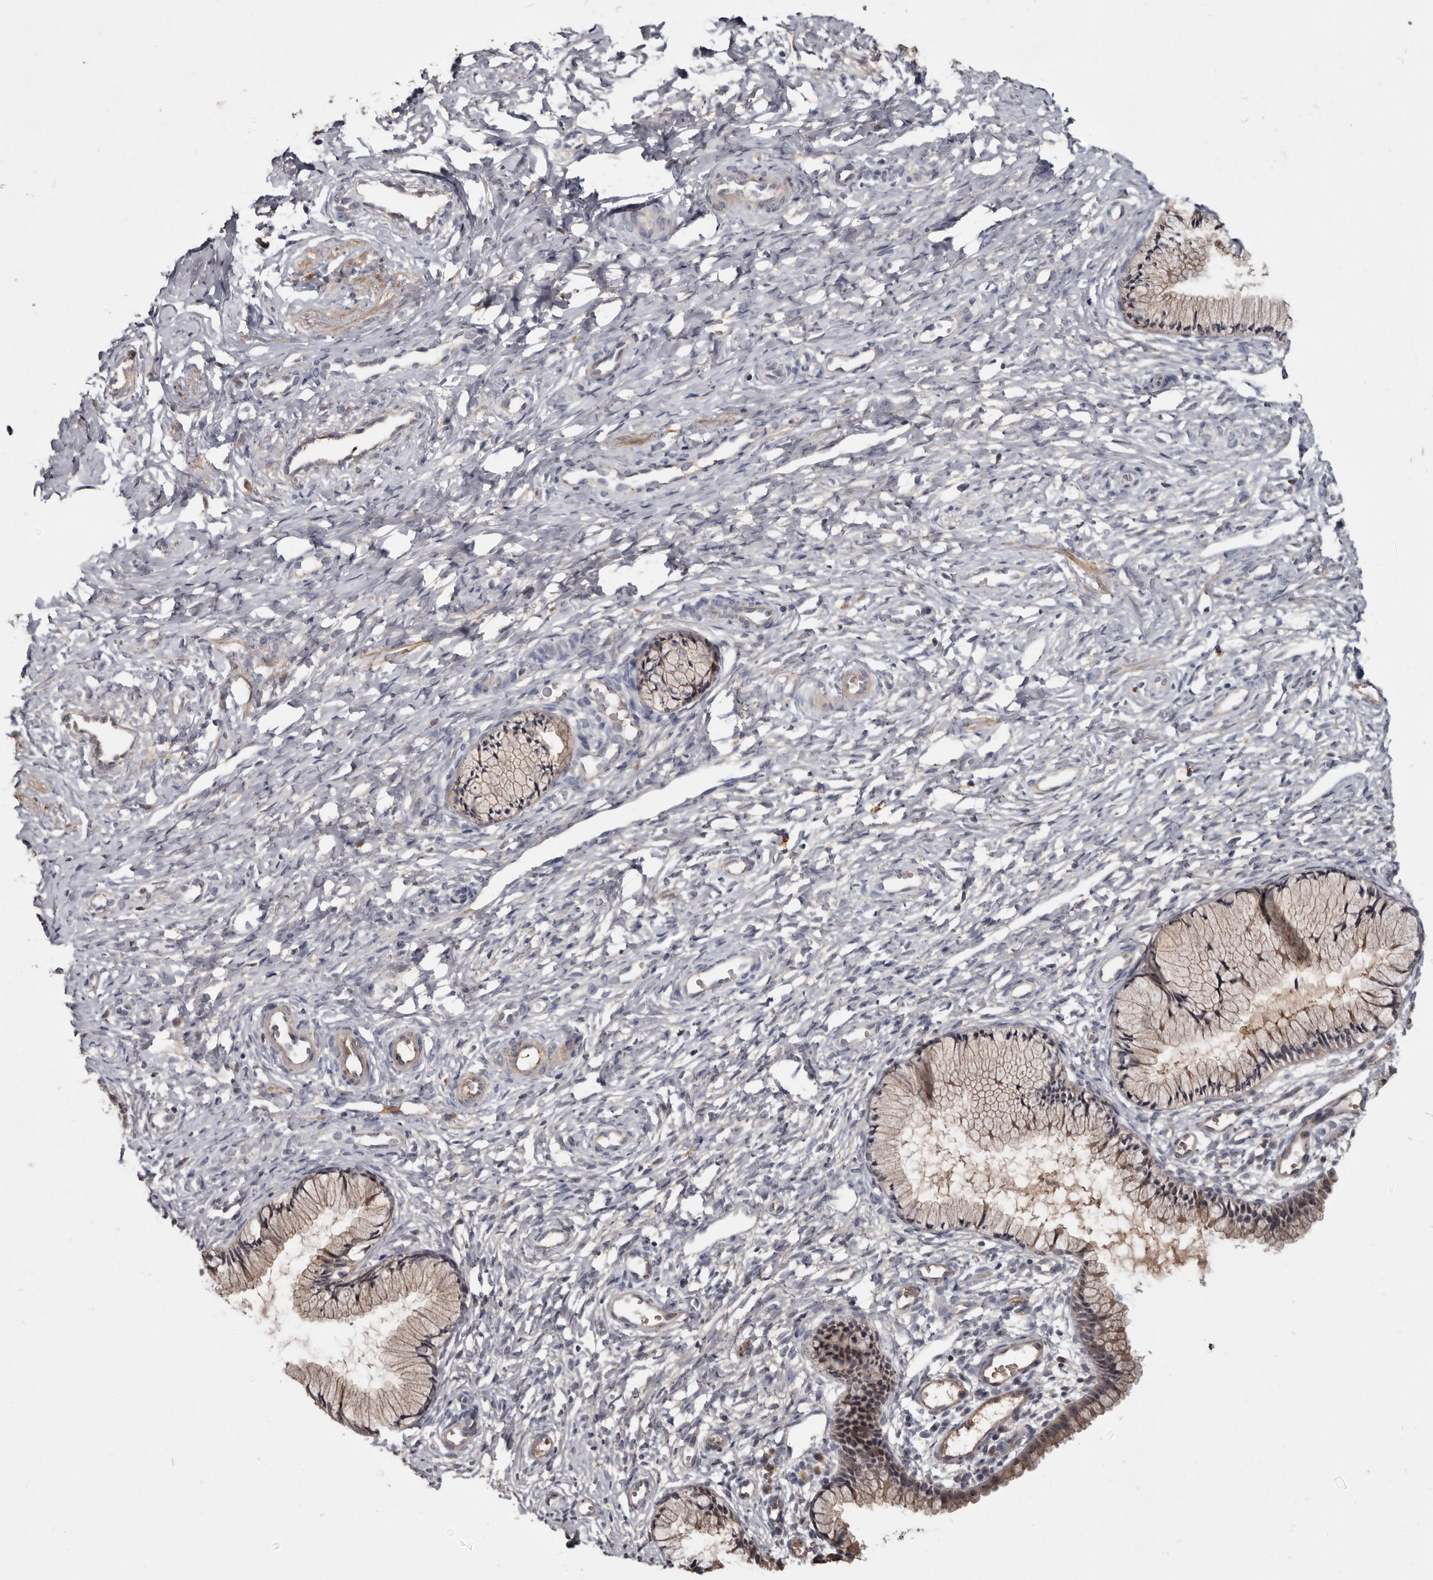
{"staining": {"intensity": "weak", "quantity": "25%-75%", "location": "cytoplasmic/membranous"}, "tissue": "cervix", "cell_type": "Glandular cells", "image_type": "normal", "snomed": [{"axis": "morphology", "description": "Normal tissue, NOS"}, {"axis": "topography", "description": "Cervix"}], "caption": "Immunohistochemistry (IHC) staining of benign cervix, which displays low levels of weak cytoplasmic/membranous expression in about 25%-75% of glandular cells indicating weak cytoplasmic/membranous protein positivity. The staining was performed using DAB (3,3'-diaminobenzidine) (brown) for protein detection and nuclei were counterstained in hematoxylin (blue).", "gene": "TTC39A", "patient": {"sex": "female", "age": 27}}